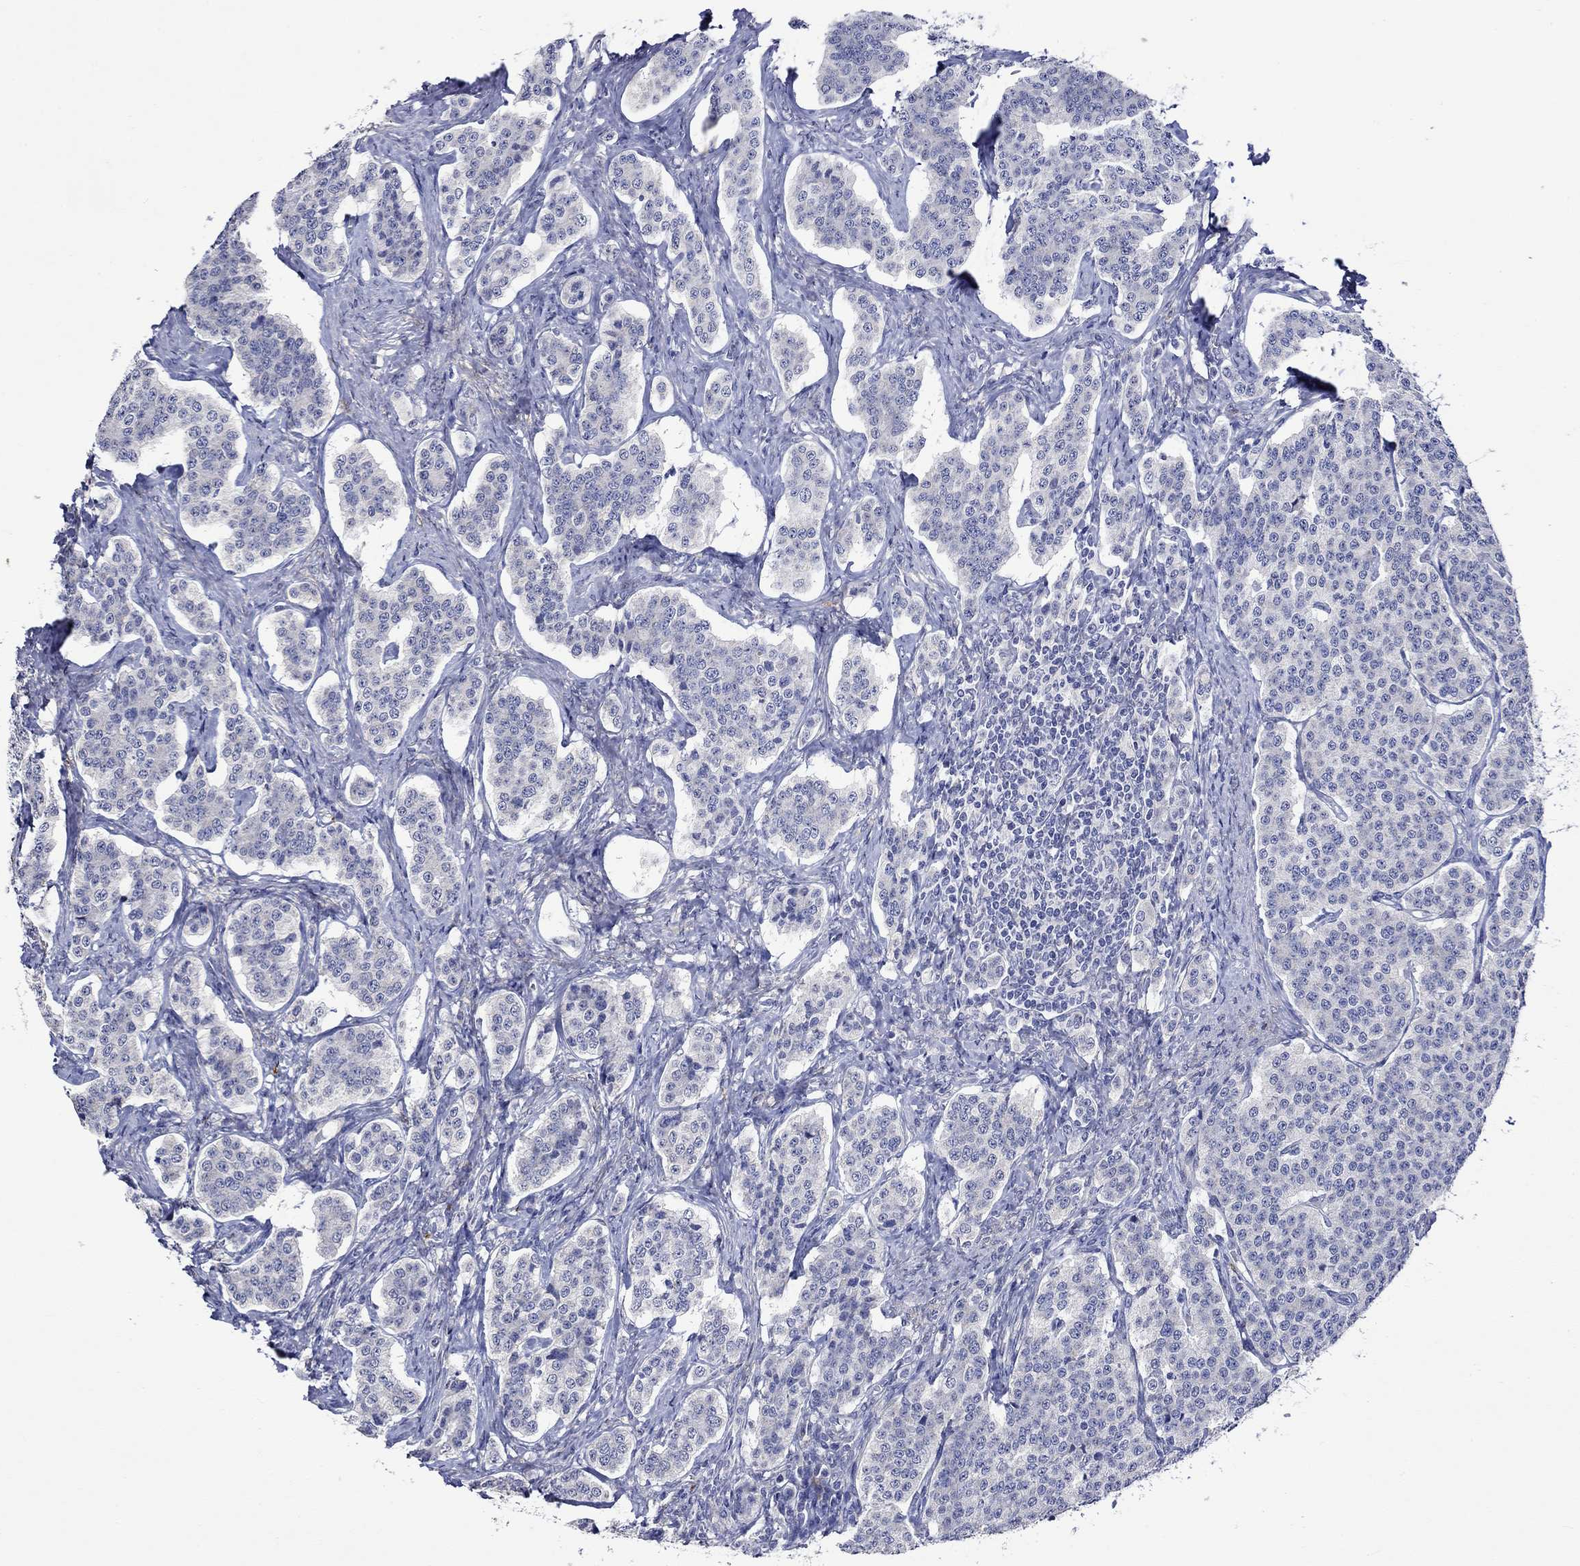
{"staining": {"intensity": "negative", "quantity": "none", "location": "none"}, "tissue": "carcinoid", "cell_type": "Tumor cells", "image_type": "cancer", "snomed": [{"axis": "morphology", "description": "Carcinoid, malignant, NOS"}, {"axis": "topography", "description": "Small intestine"}], "caption": "A histopathology image of human carcinoid is negative for staining in tumor cells.", "gene": "CRYAB", "patient": {"sex": "female", "age": 58}}